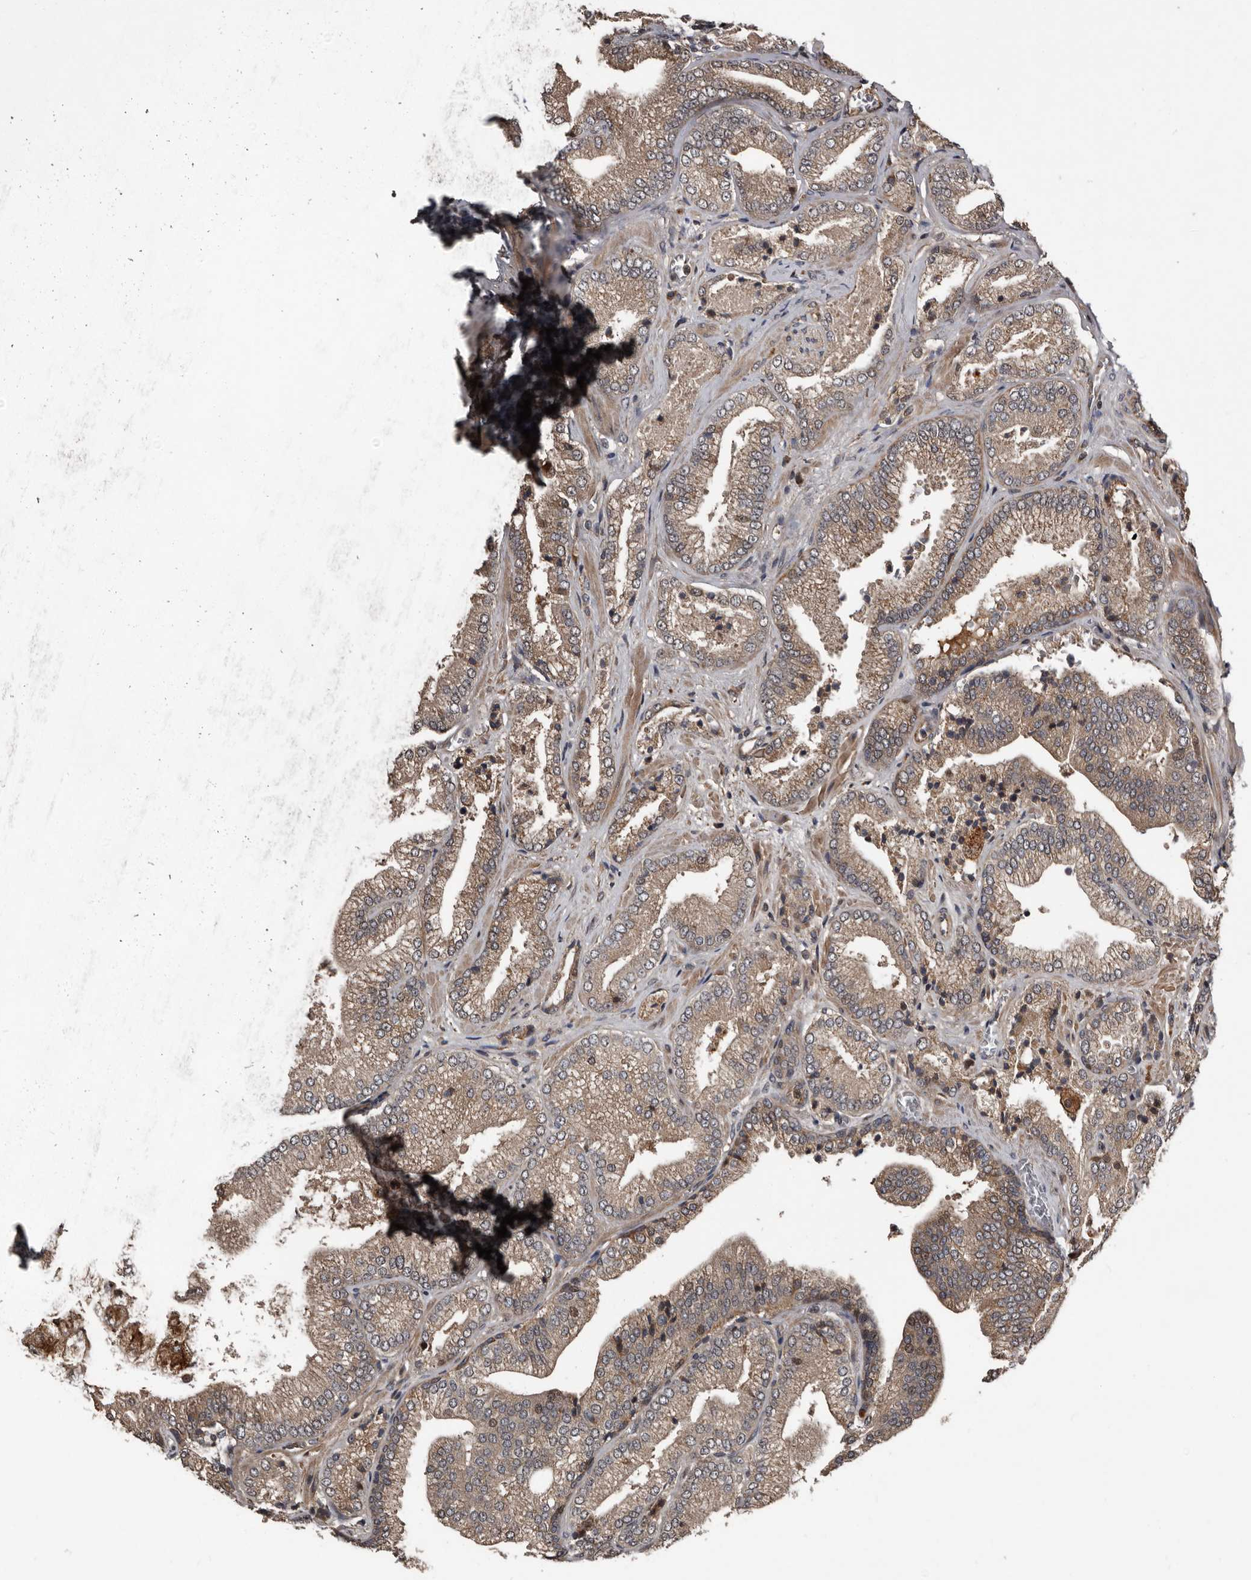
{"staining": {"intensity": "weak", "quantity": ">75%", "location": "cytoplasmic/membranous"}, "tissue": "prostate cancer", "cell_type": "Tumor cells", "image_type": "cancer", "snomed": [{"axis": "morphology", "description": "Adenocarcinoma, Low grade"}, {"axis": "topography", "description": "Prostate"}], "caption": "A high-resolution photomicrograph shows IHC staining of prostate low-grade adenocarcinoma, which displays weak cytoplasmic/membranous expression in about >75% of tumor cells.", "gene": "SERTAD4", "patient": {"sex": "male", "age": 62}}